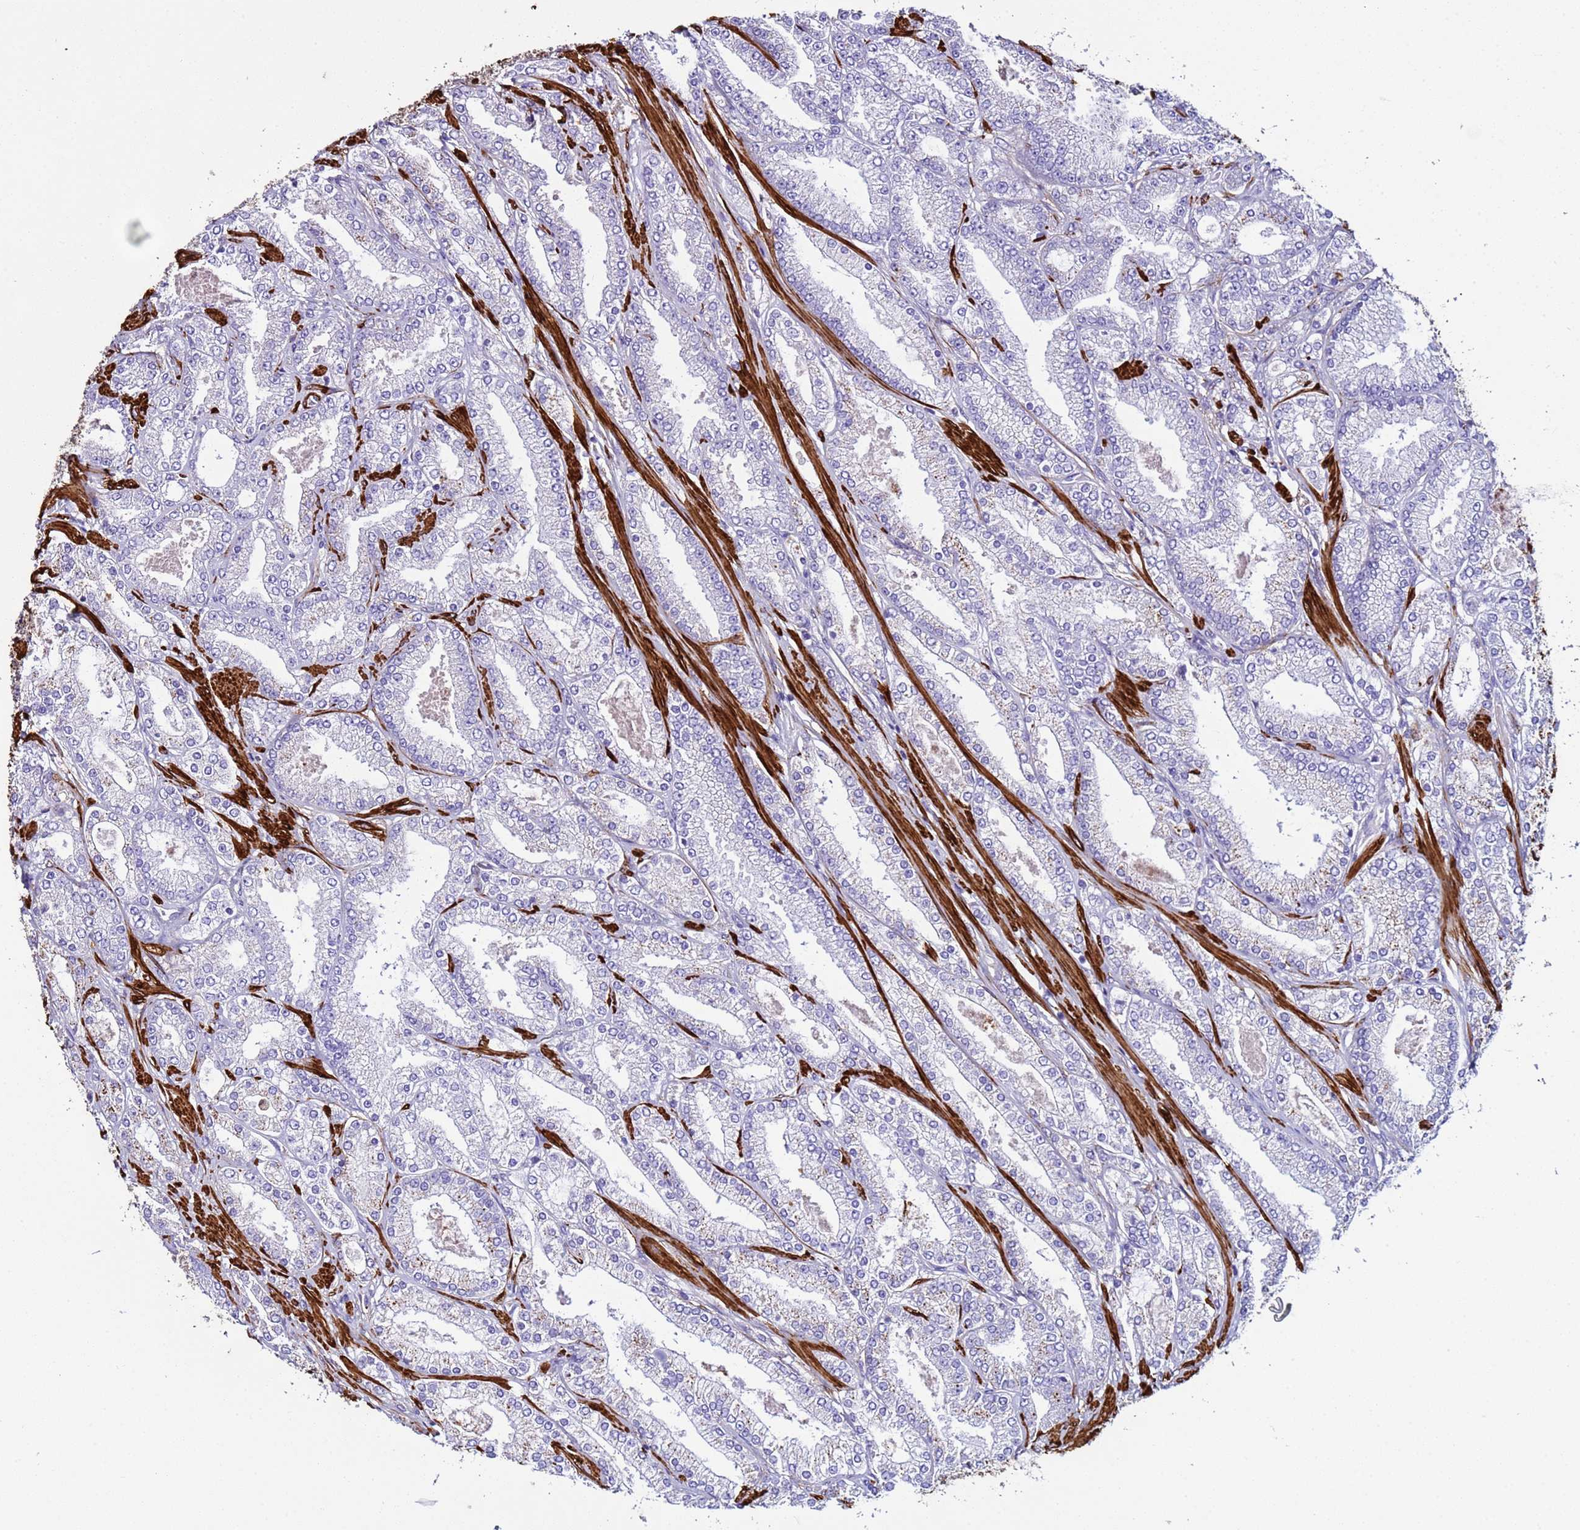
{"staining": {"intensity": "negative", "quantity": "none", "location": "none"}, "tissue": "prostate cancer", "cell_type": "Tumor cells", "image_type": "cancer", "snomed": [{"axis": "morphology", "description": "Adenocarcinoma, High grade"}, {"axis": "topography", "description": "Prostate"}], "caption": "IHC of prostate cancer shows no expression in tumor cells. The staining is performed using DAB brown chromogen with nuclei counter-stained in using hematoxylin.", "gene": "RABL2B", "patient": {"sex": "male", "age": 68}}